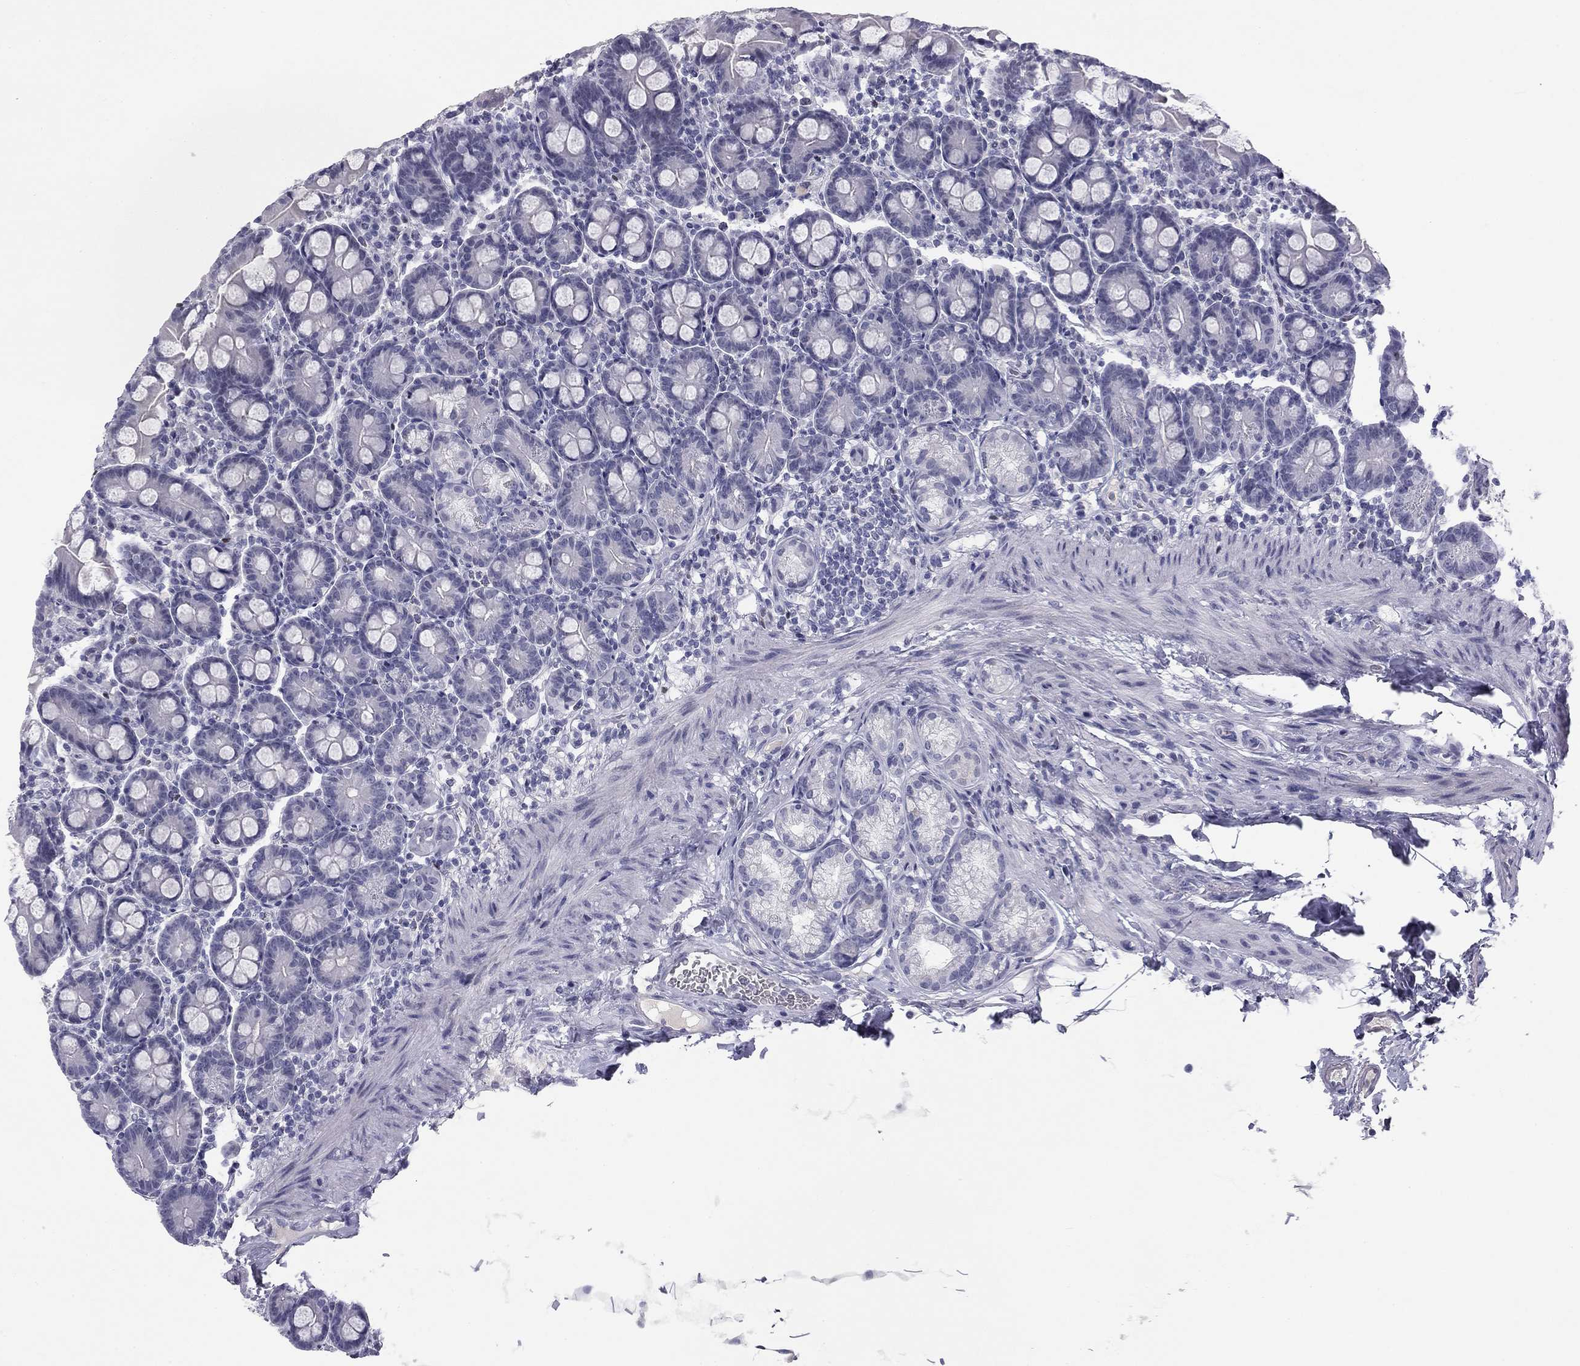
{"staining": {"intensity": "negative", "quantity": "none", "location": "none"}, "tissue": "small intestine", "cell_type": "Glandular cells", "image_type": "normal", "snomed": [{"axis": "morphology", "description": "Normal tissue, NOS"}, {"axis": "topography", "description": "Small intestine"}], "caption": "An IHC image of normal small intestine is shown. There is no staining in glandular cells of small intestine.", "gene": "TFAP2B", "patient": {"sex": "female", "age": 44}}